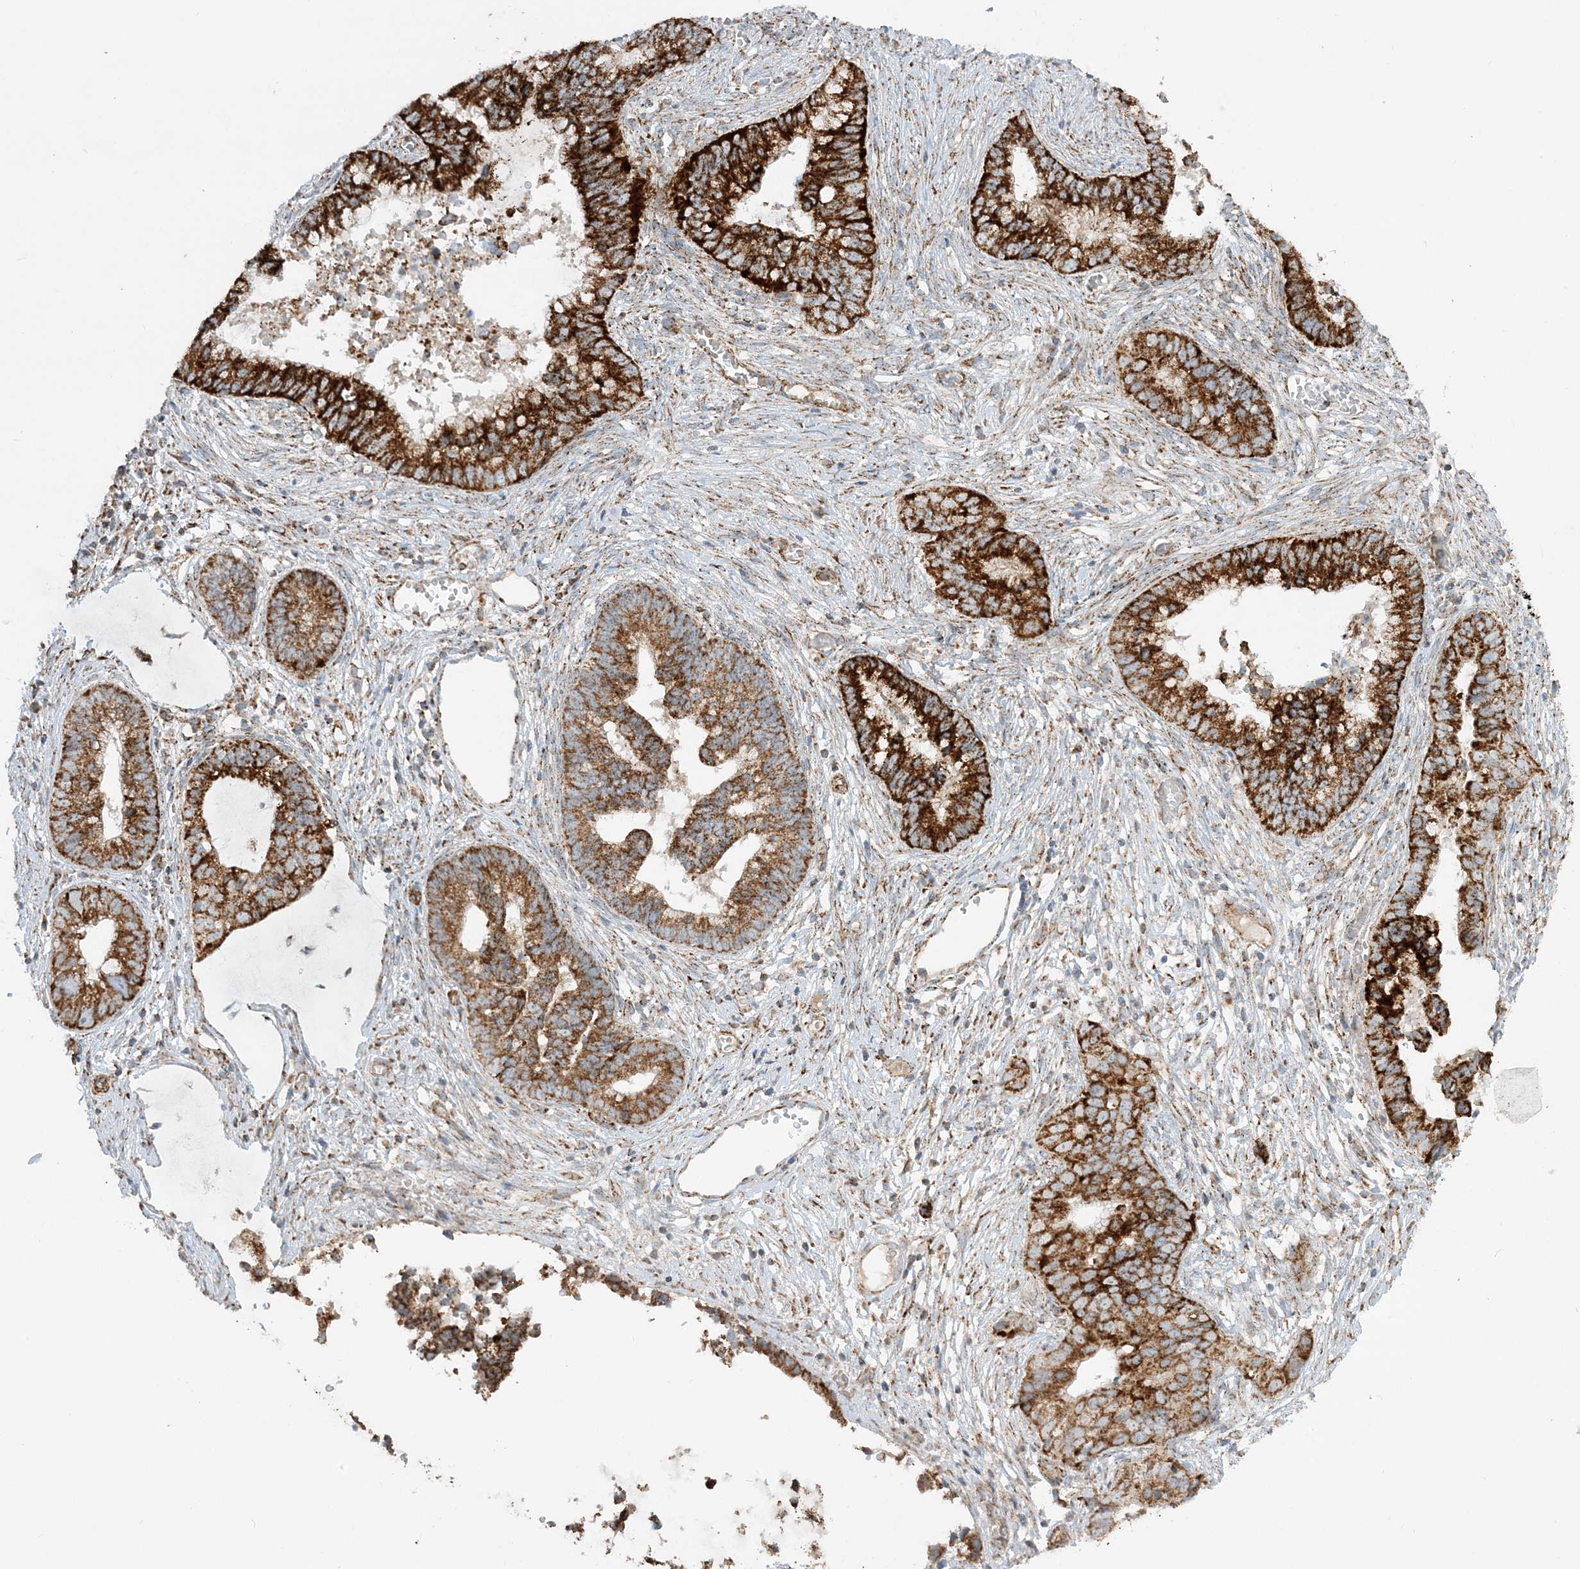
{"staining": {"intensity": "strong", "quantity": ">75%", "location": "cytoplasmic/membranous"}, "tissue": "cervical cancer", "cell_type": "Tumor cells", "image_type": "cancer", "snomed": [{"axis": "morphology", "description": "Adenocarcinoma, NOS"}, {"axis": "topography", "description": "Cervix"}], "caption": "This is a histology image of immunohistochemistry staining of cervical cancer (adenocarcinoma), which shows strong expression in the cytoplasmic/membranous of tumor cells.", "gene": "NDUFAF3", "patient": {"sex": "female", "age": 44}}